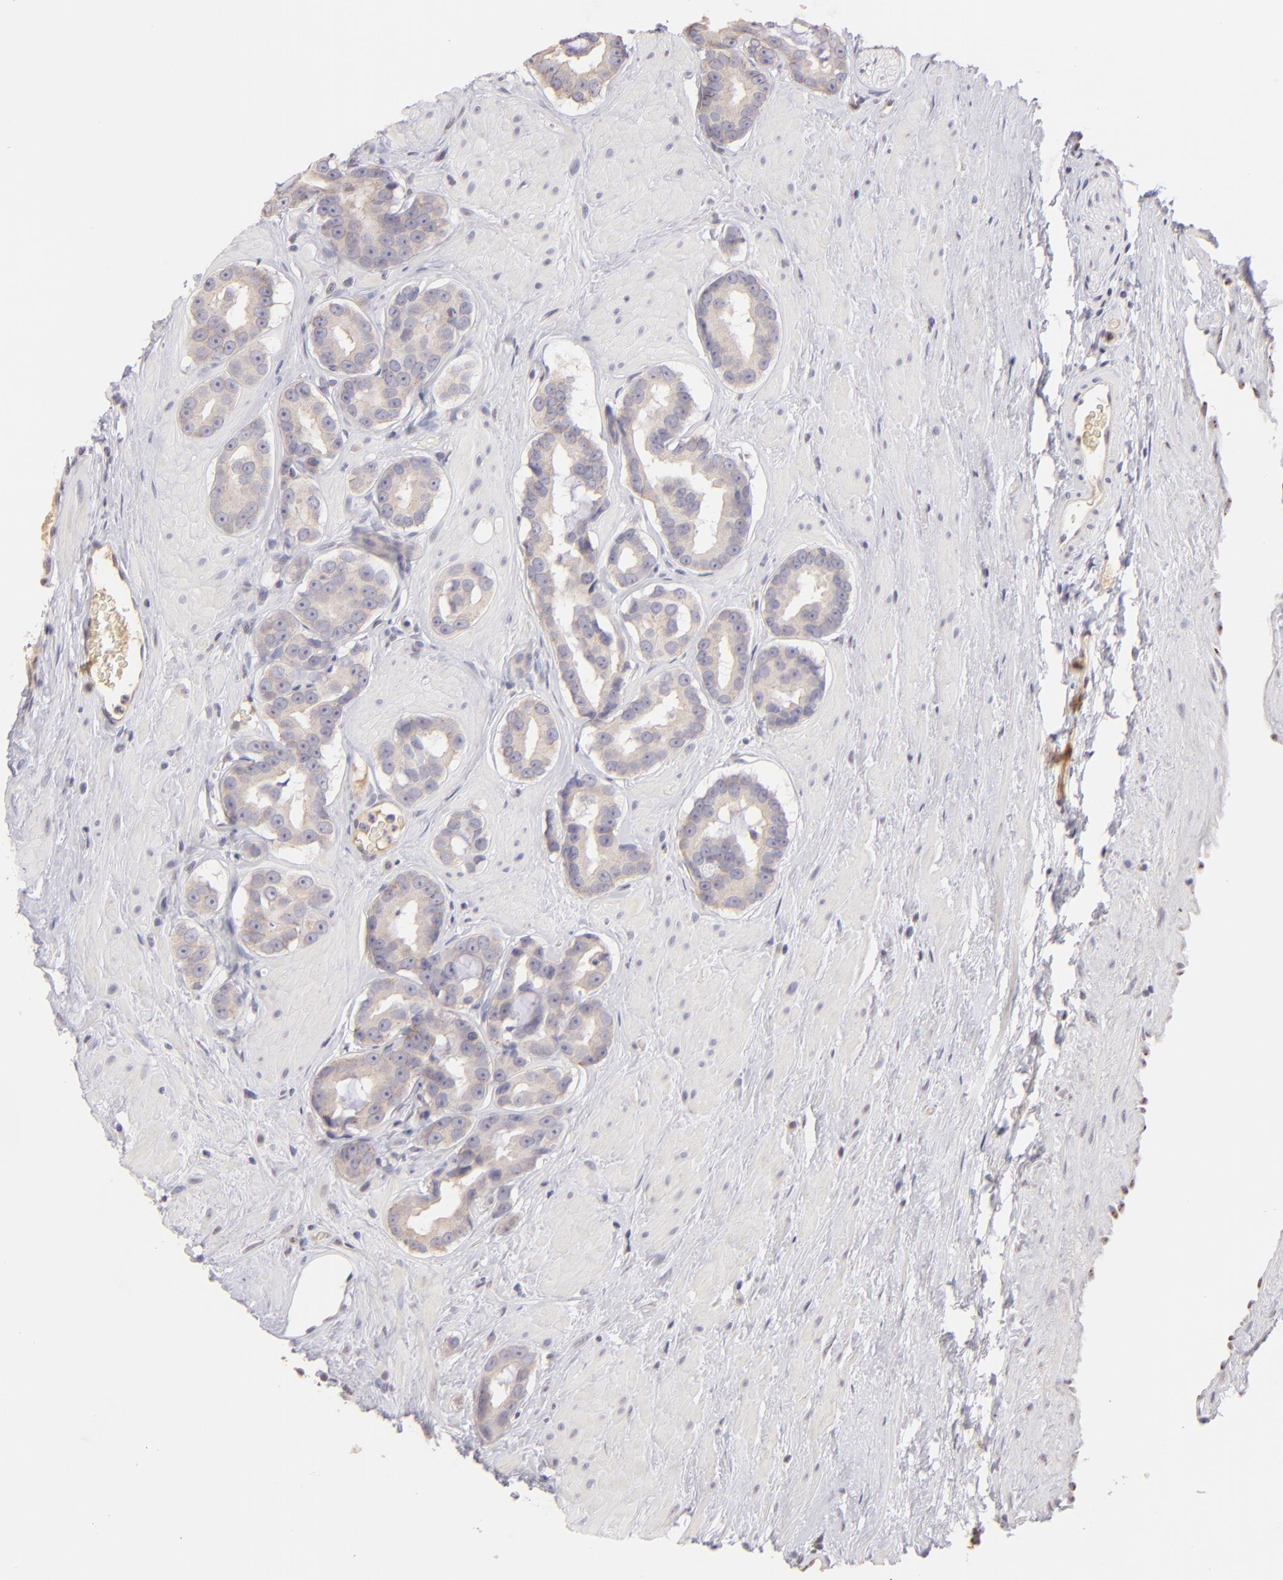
{"staining": {"intensity": "weak", "quantity": "25%-75%", "location": "cytoplasmic/membranous"}, "tissue": "prostate cancer", "cell_type": "Tumor cells", "image_type": "cancer", "snomed": [{"axis": "morphology", "description": "Adenocarcinoma, Low grade"}, {"axis": "topography", "description": "Prostate"}], "caption": "A brown stain highlights weak cytoplasmic/membranous positivity of a protein in prostate cancer tumor cells. Using DAB (brown) and hematoxylin (blue) stains, captured at high magnification using brightfield microscopy.", "gene": "MAGEA1", "patient": {"sex": "male", "age": 59}}